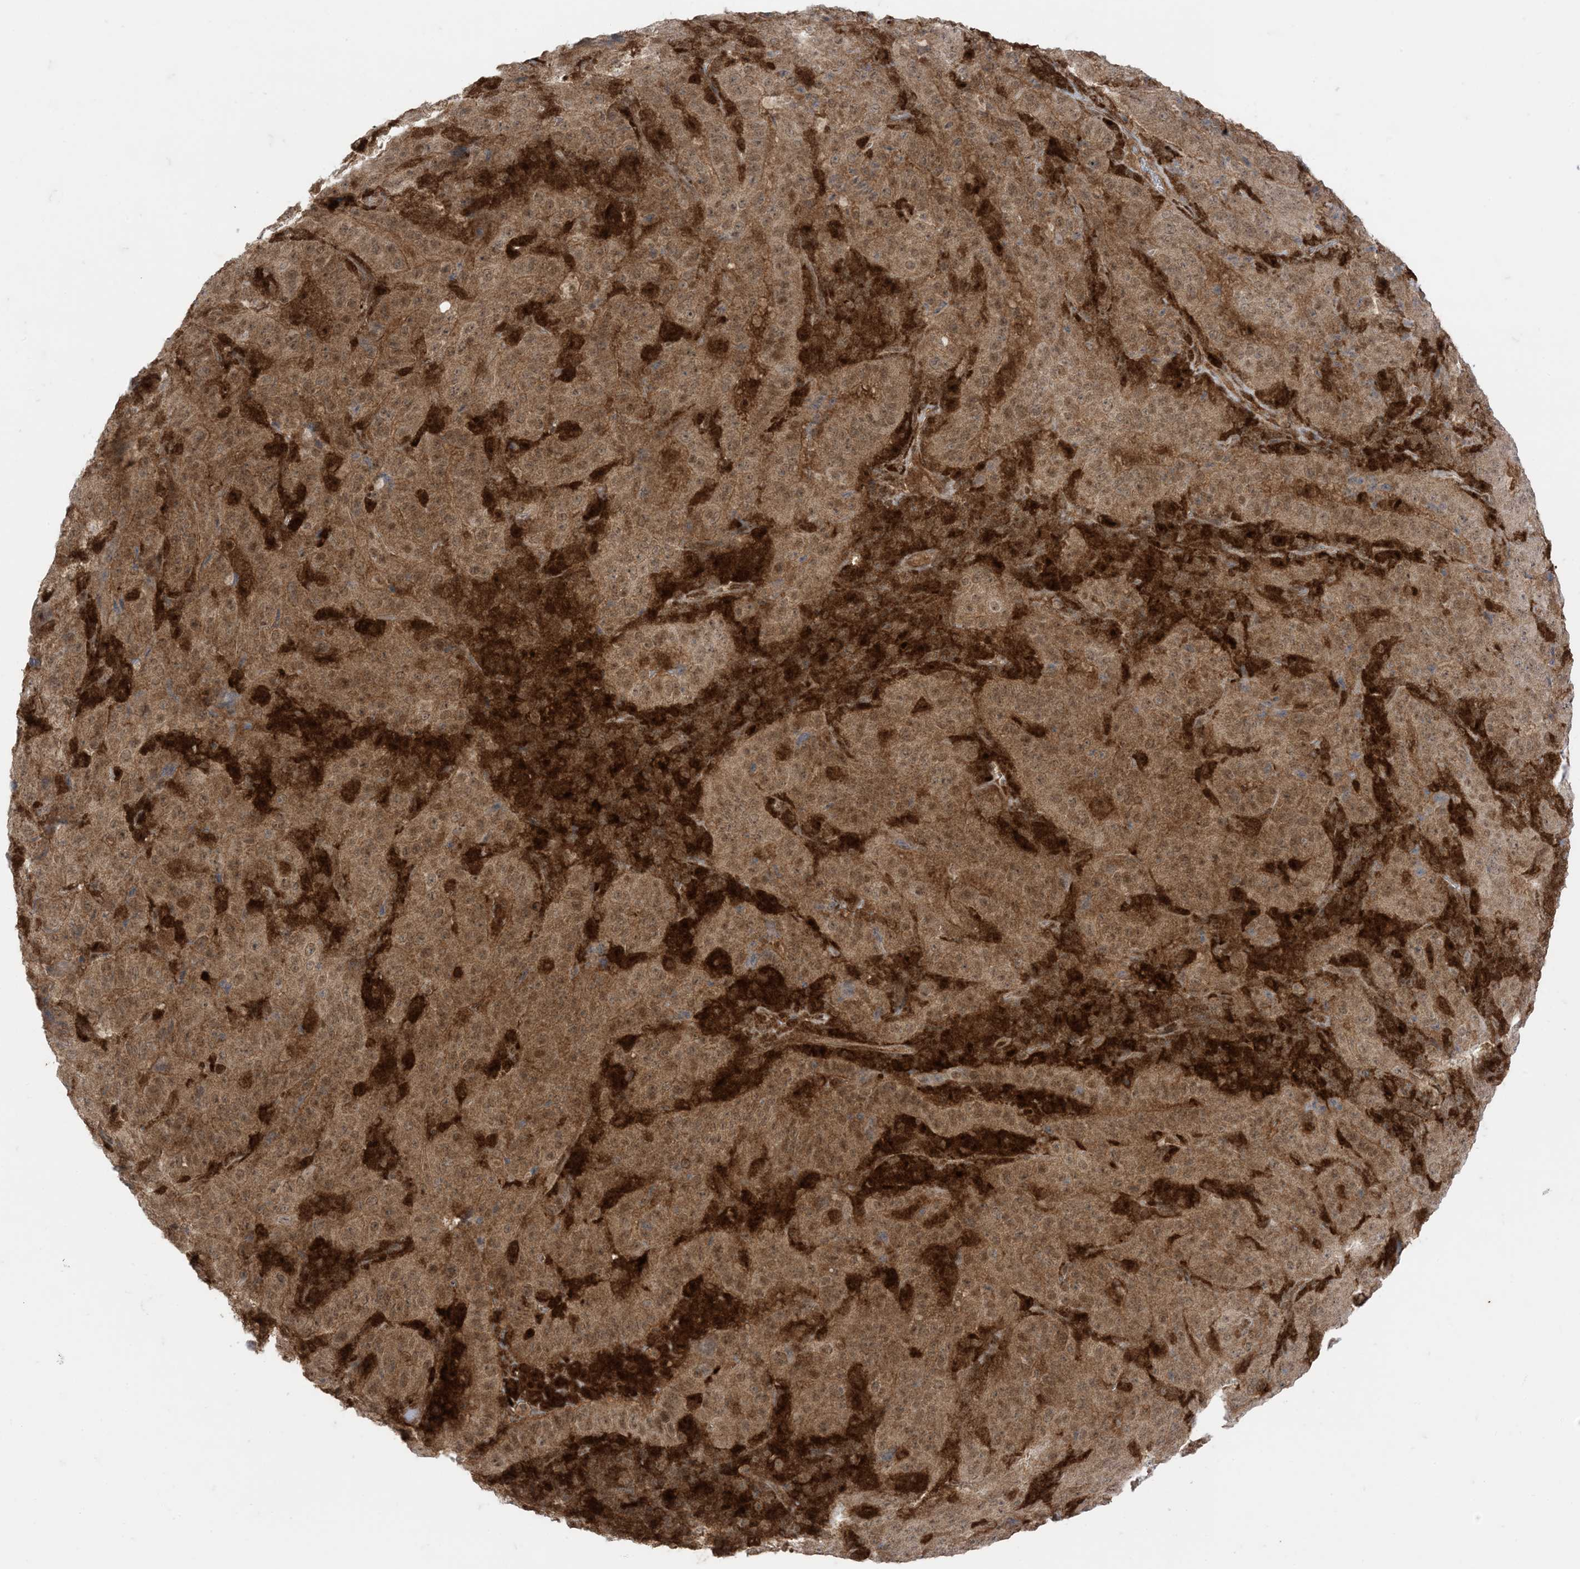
{"staining": {"intensity": "moderate", "quantity": ">75%", "location": "cytoplasmic/membranous"}, "tissue": "pancreatic cancer", "cell_type": "Tumor cells", "image_type": "cancer", "snomed": [{"axis": "morphology", "description": "Adenocarcinoma, NOS"}, {"axis": "topography", "description": "Pancreas"}], "caption": "This histopathology image demonstrates immunohistochemistry (IHC) staining of pancreatic adenocarcinoma, with medium moderate cytoplasmic/membranous expression in about >75% of tumor cells.", "gene": "PTPA", "patient": {"sex": "male", "age": 63}}